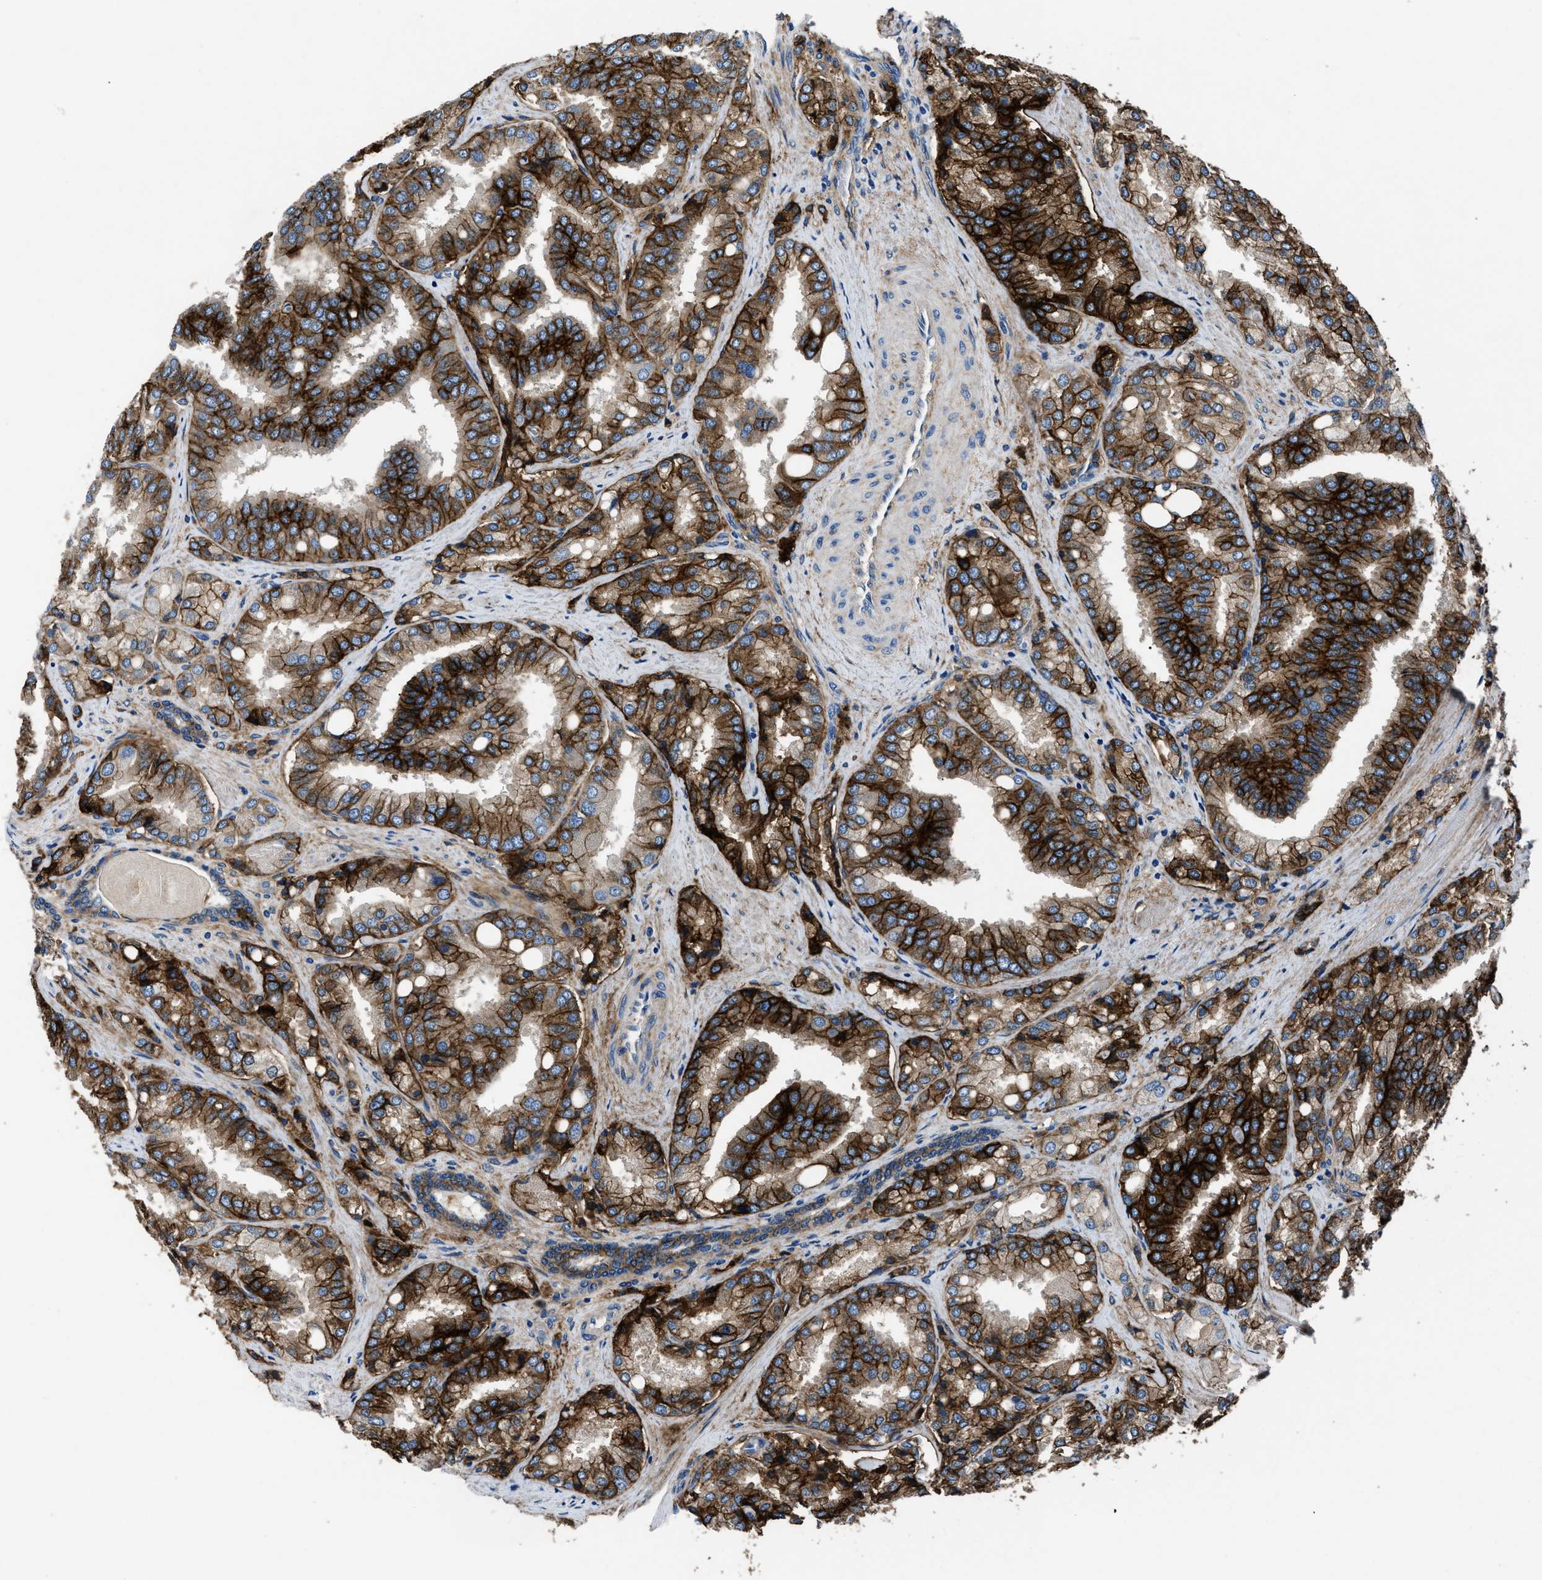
{"staining": {"intensity": "strong", "quantity": ">75%", "location": "cytoplasmic/membranous"}, "tissue": "prostate cancer", "cell_type": "Tumor cells", "image_type": "cancer", "snomed": [{"axis": "morphology", "description": "Adenocarcinoma, High grade"}, {"axis": "topography", "description": "Prostate"}], "caption": "Strong cytoplasmic/membranous positivity is appreciated in approximately >75% of tumor cells in prostate cancer.", "gene": "CD276", "patient": {"sex": "male", "age": 50}}